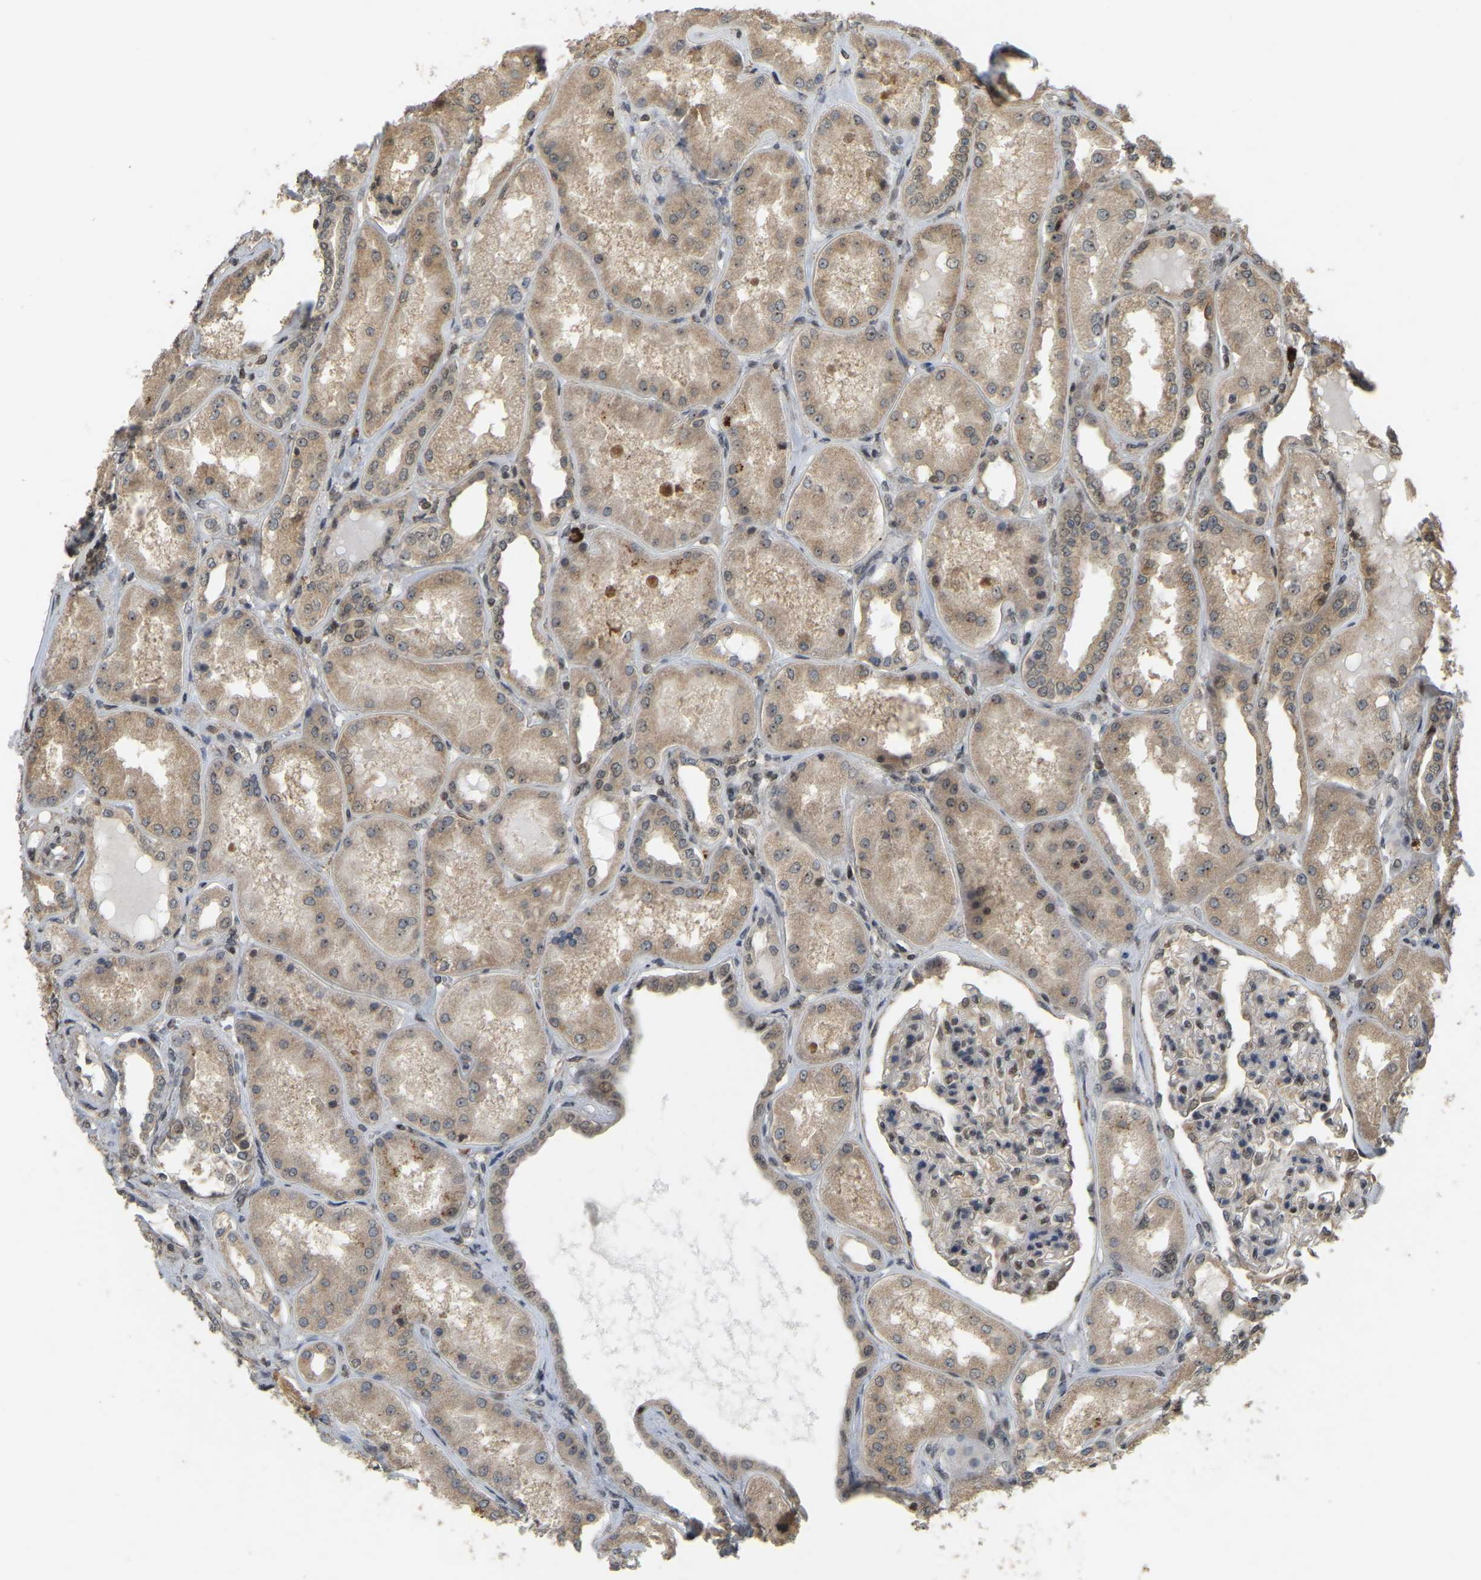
{"staining": {"intensity": "moderate", "quantity": "25%-75%", "location": "cytoplasmic/membranous,nuclear"}, "tissue": "kidney", "cell_type": "Cells in glomeruli", "image_type": "normal", "snomed": [{"axis": "morphology", "description": "Normal tissue, NOS"}, {"axis": "topography", "description": "Kidney"}], "caption": "Protein positivity by immunohistochemistry shows moderate cytoplasmic/membranous,nuclear staining in about 25%-75% of cells in glomeruli in benign kidney.", "gene": "BRF2", "patient": {"sex": "female", "age": 56}}